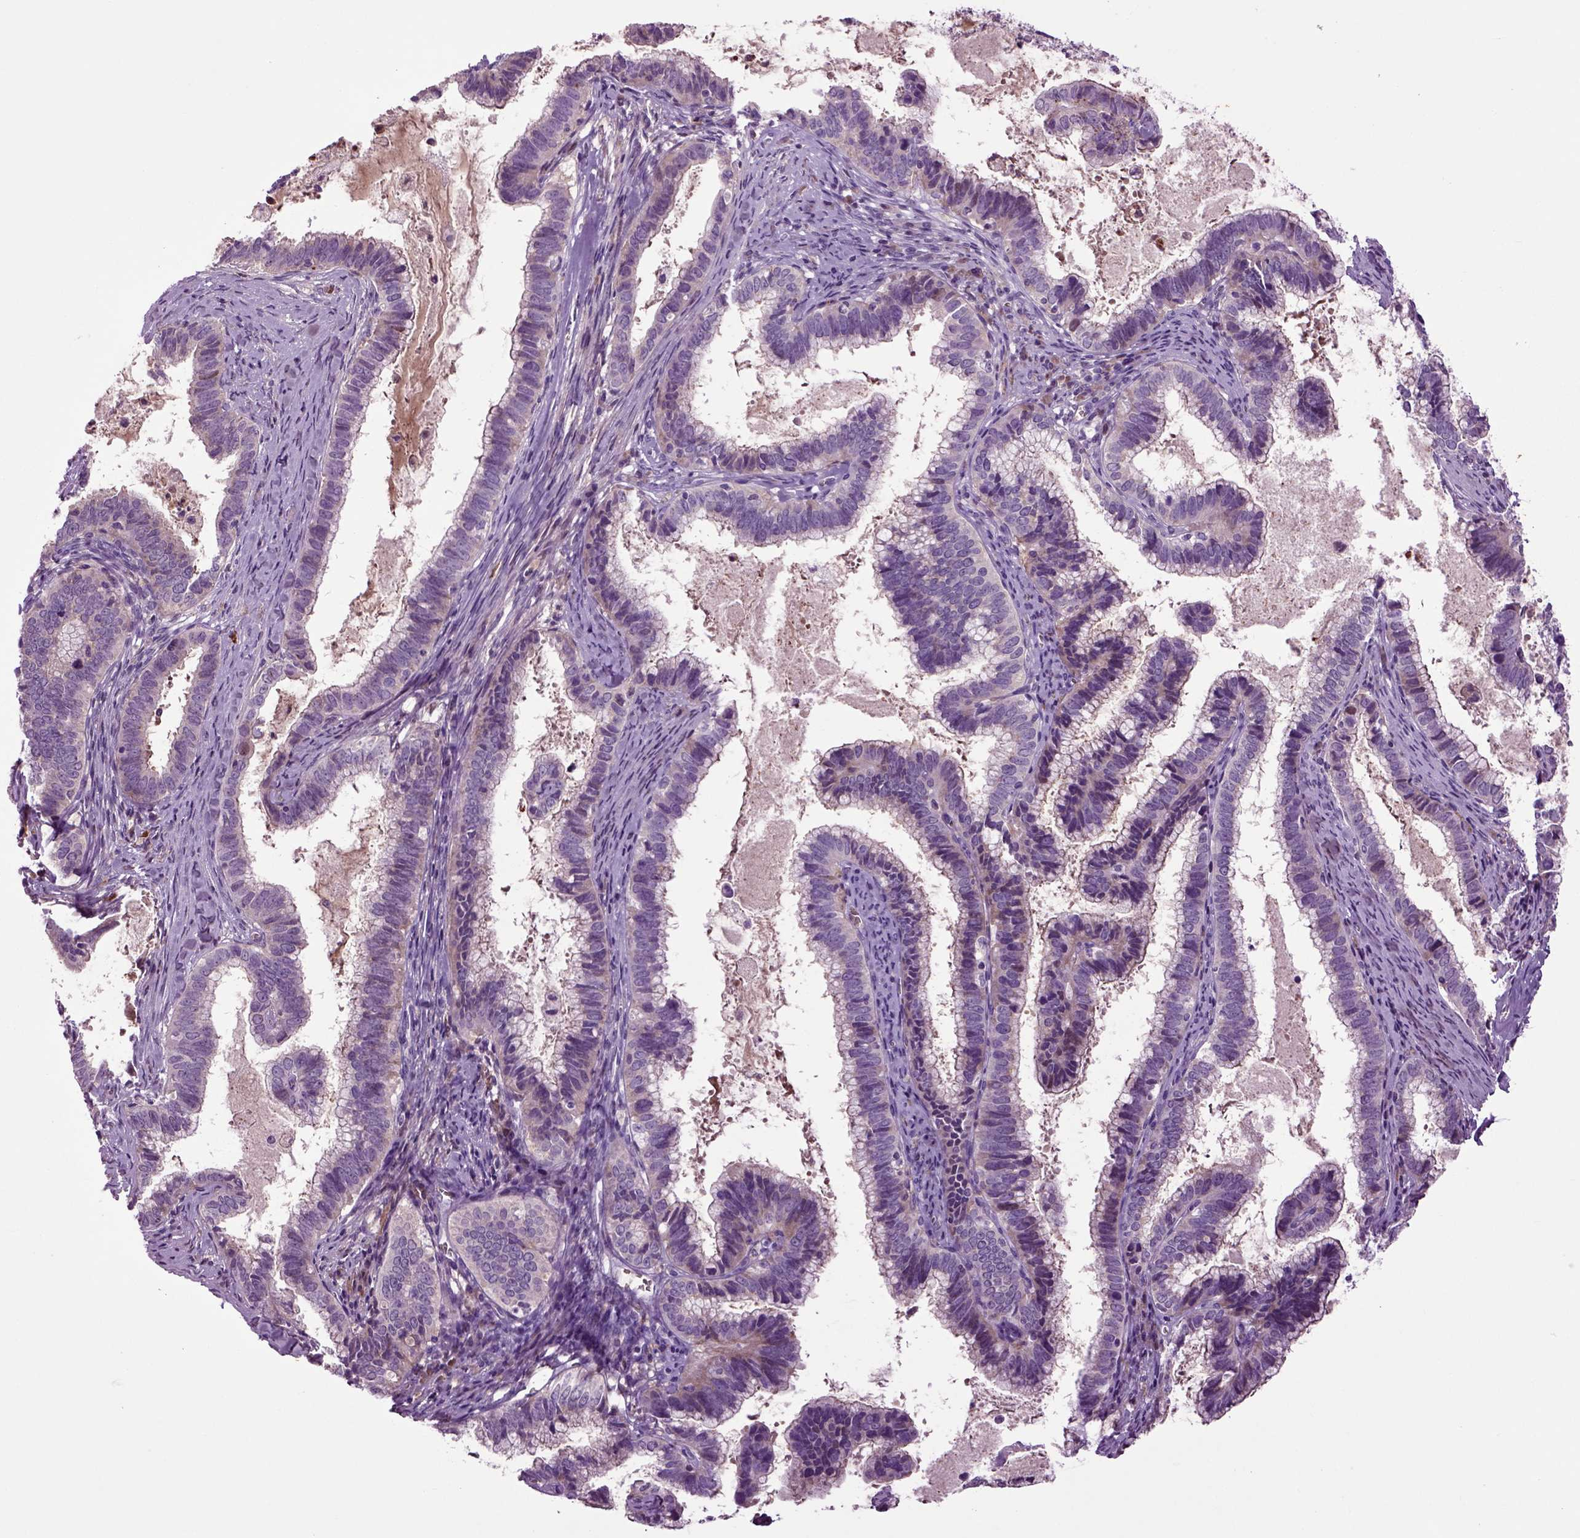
{"staining": {"intensity": "negative", "quantity": "none", "location": "none"}, "tissue": "cervical cancer", "cell_type": "Tumor cells", "image_type": "cancer", "snomed": [{"axis": "morphology", "description": "Adenocarcinoma, NOS"}, {"axis": "topography", "description": "Cervix"}], "caption": "Immunohistochemical staining of human cervical adenocarcinoma exhibits no significant staining in tumor cells. The staining was performed using DAB (3,3'-diaminobenzidine) to visualize the protein expression in brown, while the nuclei were stained in blue with hematoxylin (Magnification: 20x).", "gene": "SPON1", "patient": {"sex": "female", "age": 61}}